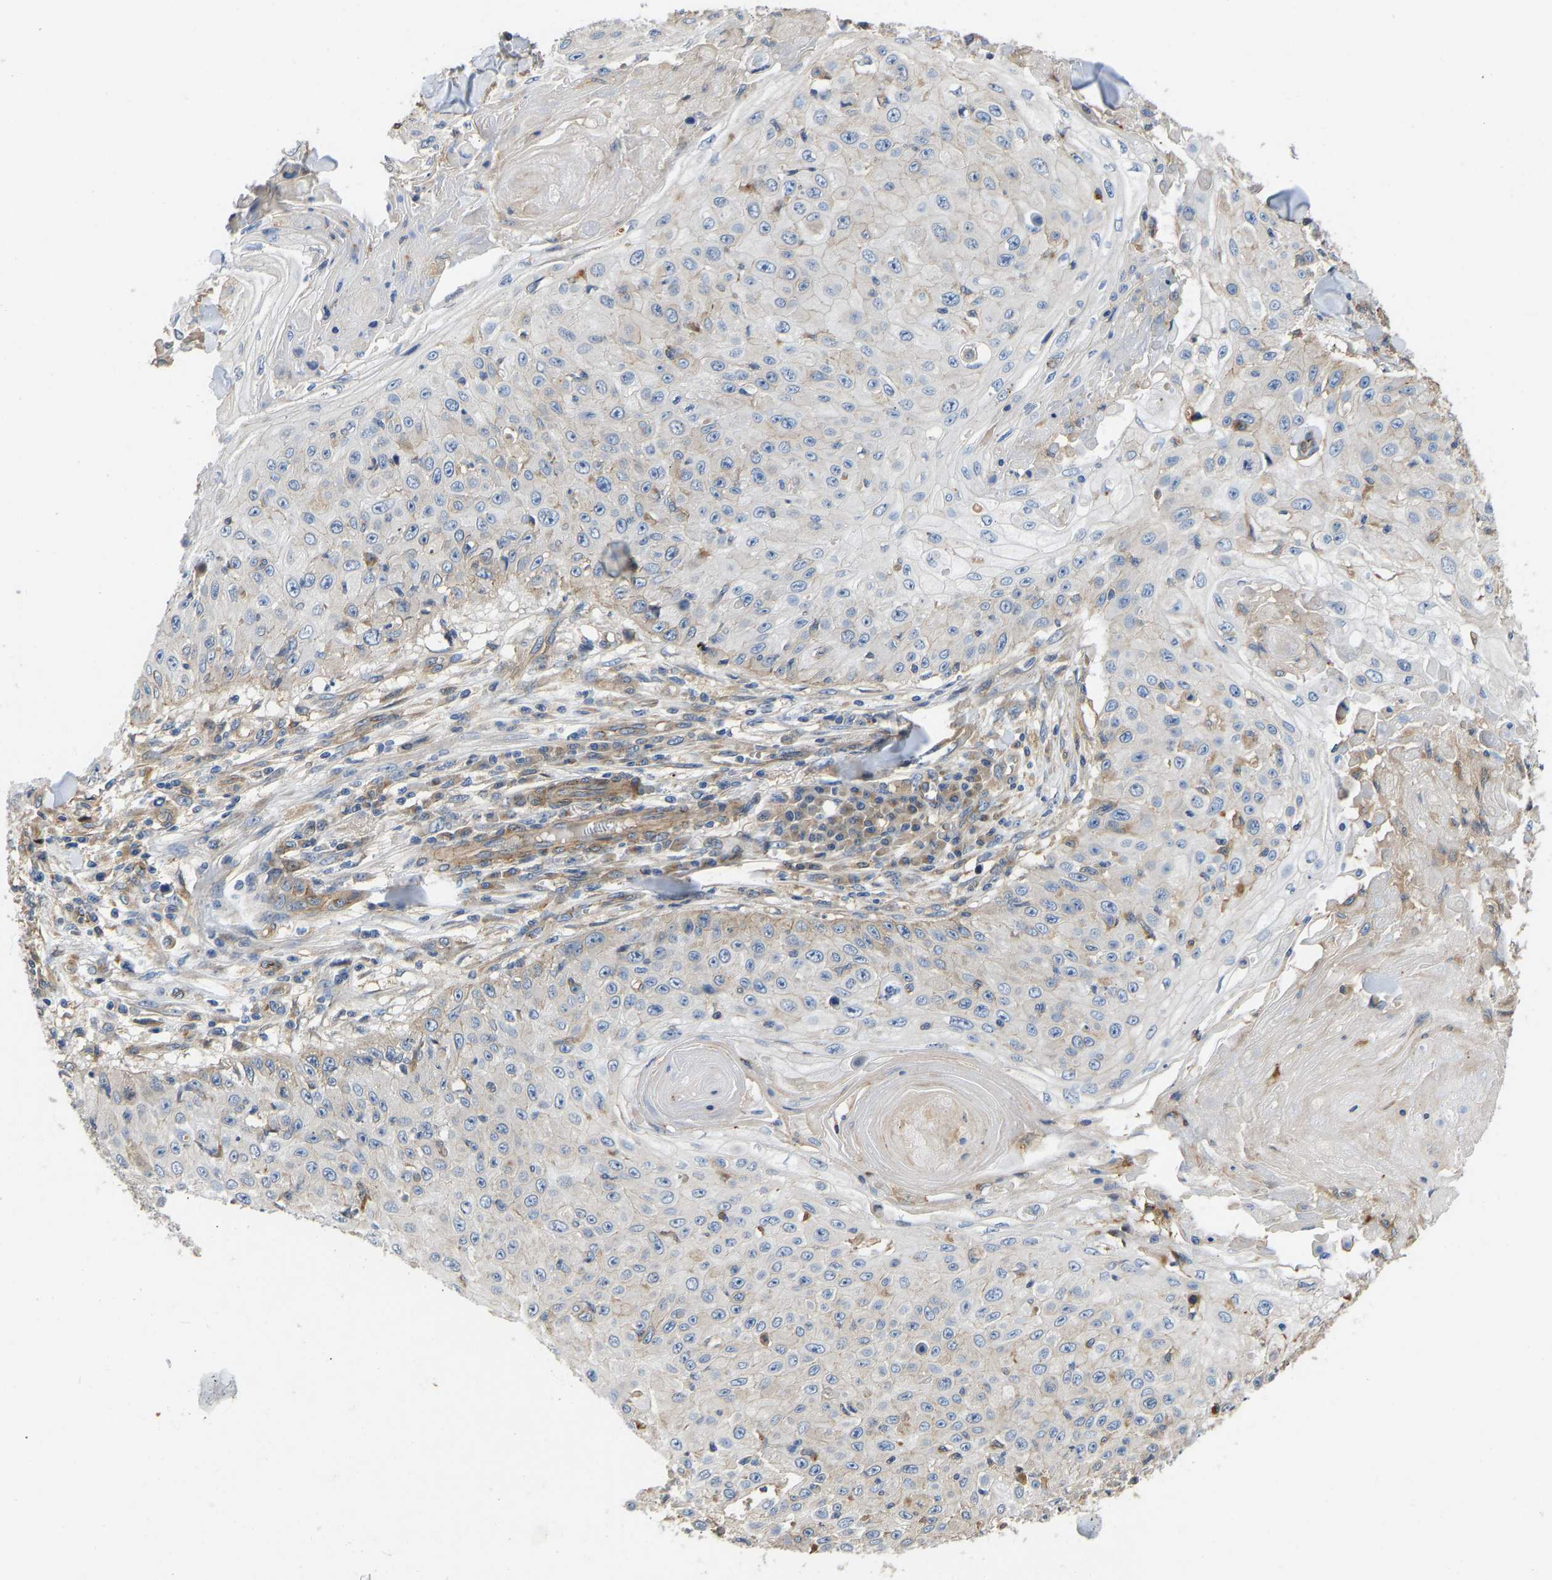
{"staining": {"intensity": "weak", "quantity": "<25%", "location": "cytoplasmic/membranous"}, "tissue": "skin cancer", "cell_type": "Tumor cells", "image_type": "cancer", "snomed": [{"axis": "morphology", "description": "Squamous cell carcinoma, NOS"}, {"axis": "topography", "description": "Skin"}], "caption": "Squamous cell carcinoma (skin) stained for a protein using immunohistochemistry demonstrates no positivity tumor cells.", "gene": "ELMO2", "patient": {"sex": "male", "age": 86}}